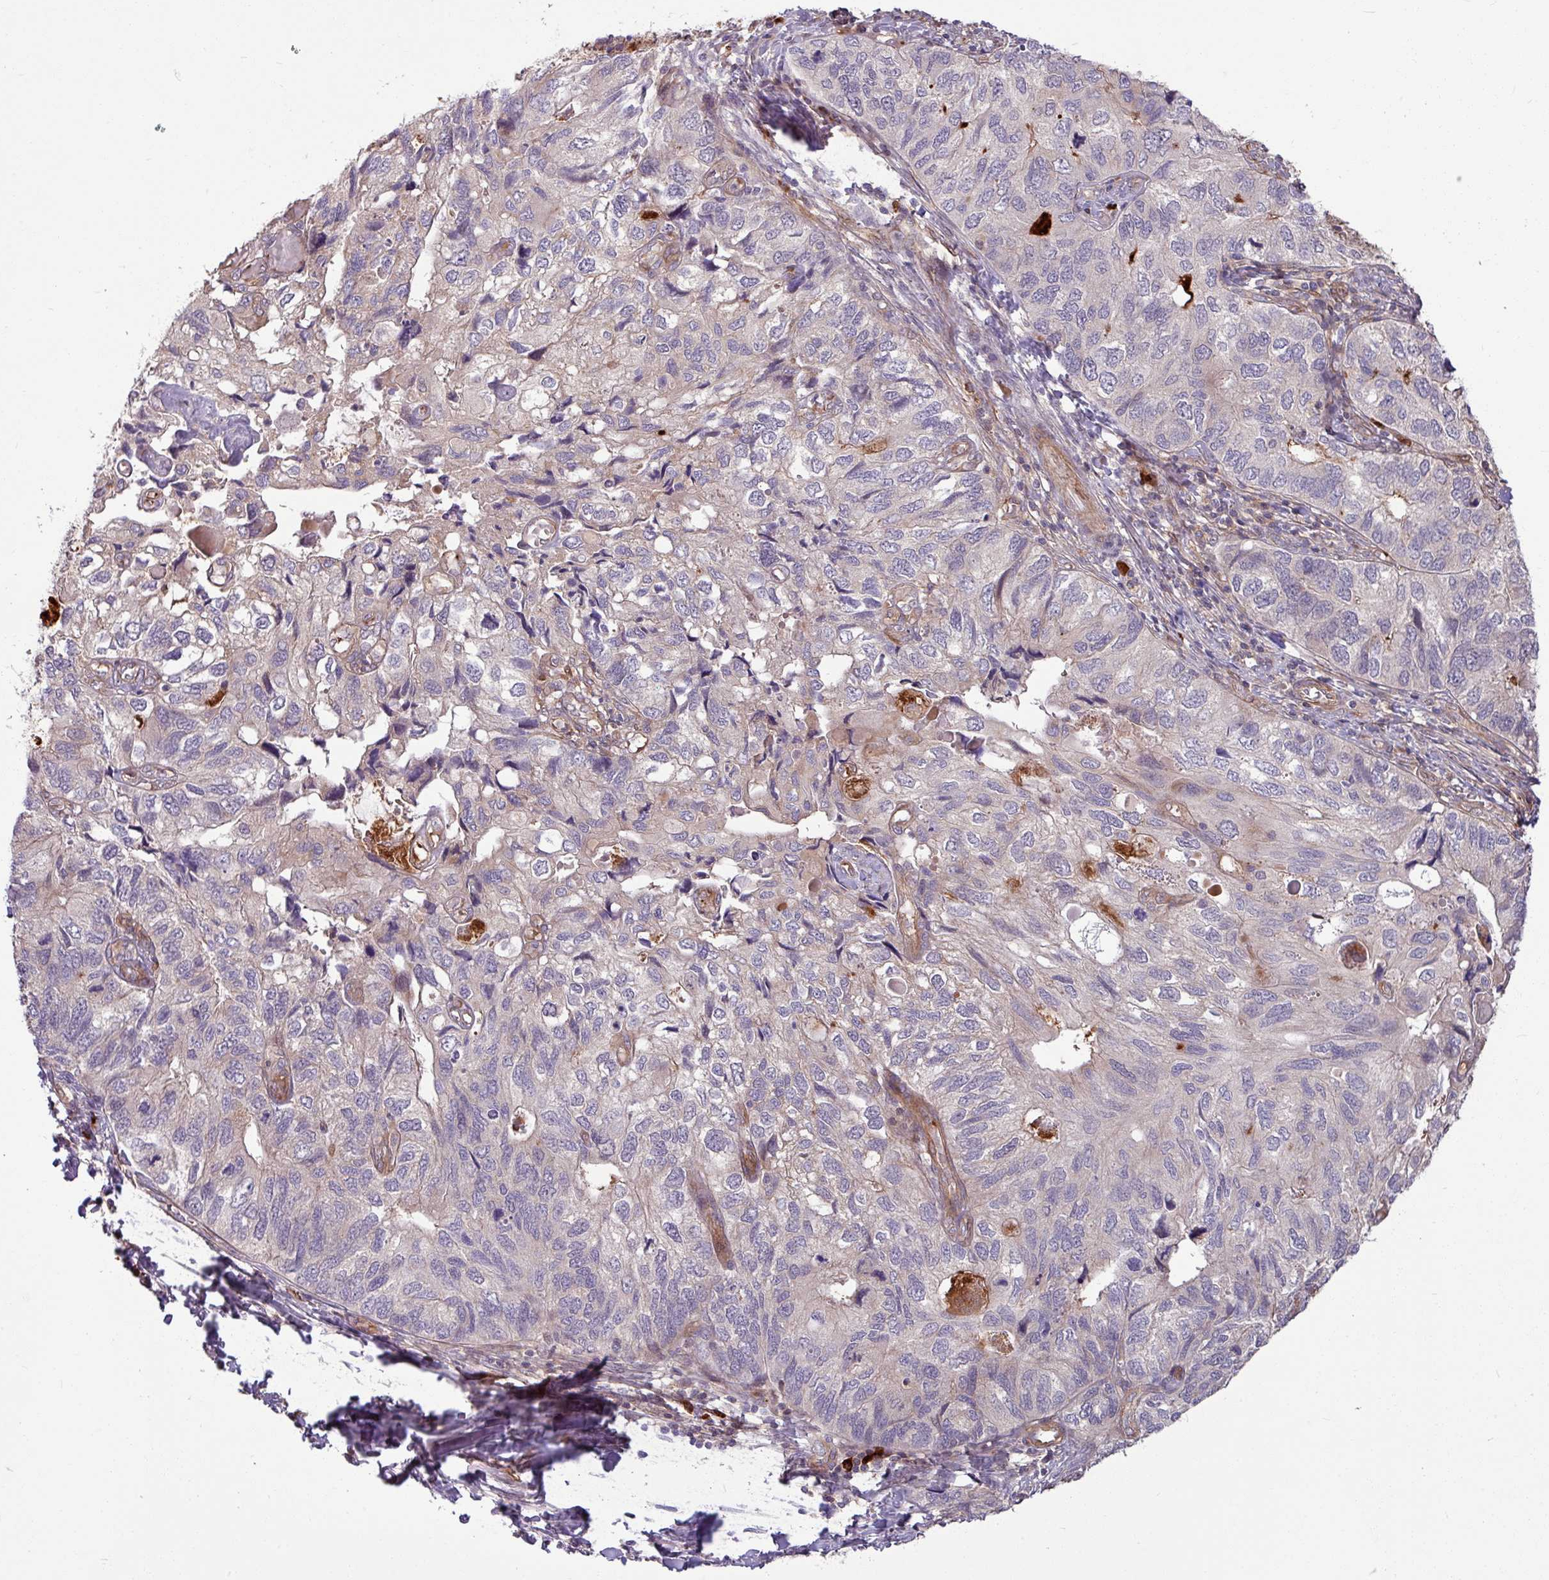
{"staining": {"intensity": "negative", "quantity": "none", "location": "none"}, "tissue": "endometrial cancer", "cell_type": "Tumor cells", "image_type": "cancer", "snomed": [{"axis": "morphology", "description": "Carcinoma, NOS"}, {"axis": "topography", "description": "Uterus"}], "caption": "A photomicrograph of carcinoma (endometrial) stained for a protein displays no brown staining in tumor cells.", "gene": "B4GALNT4", "patient": {"sex": "female", "age": 76}}